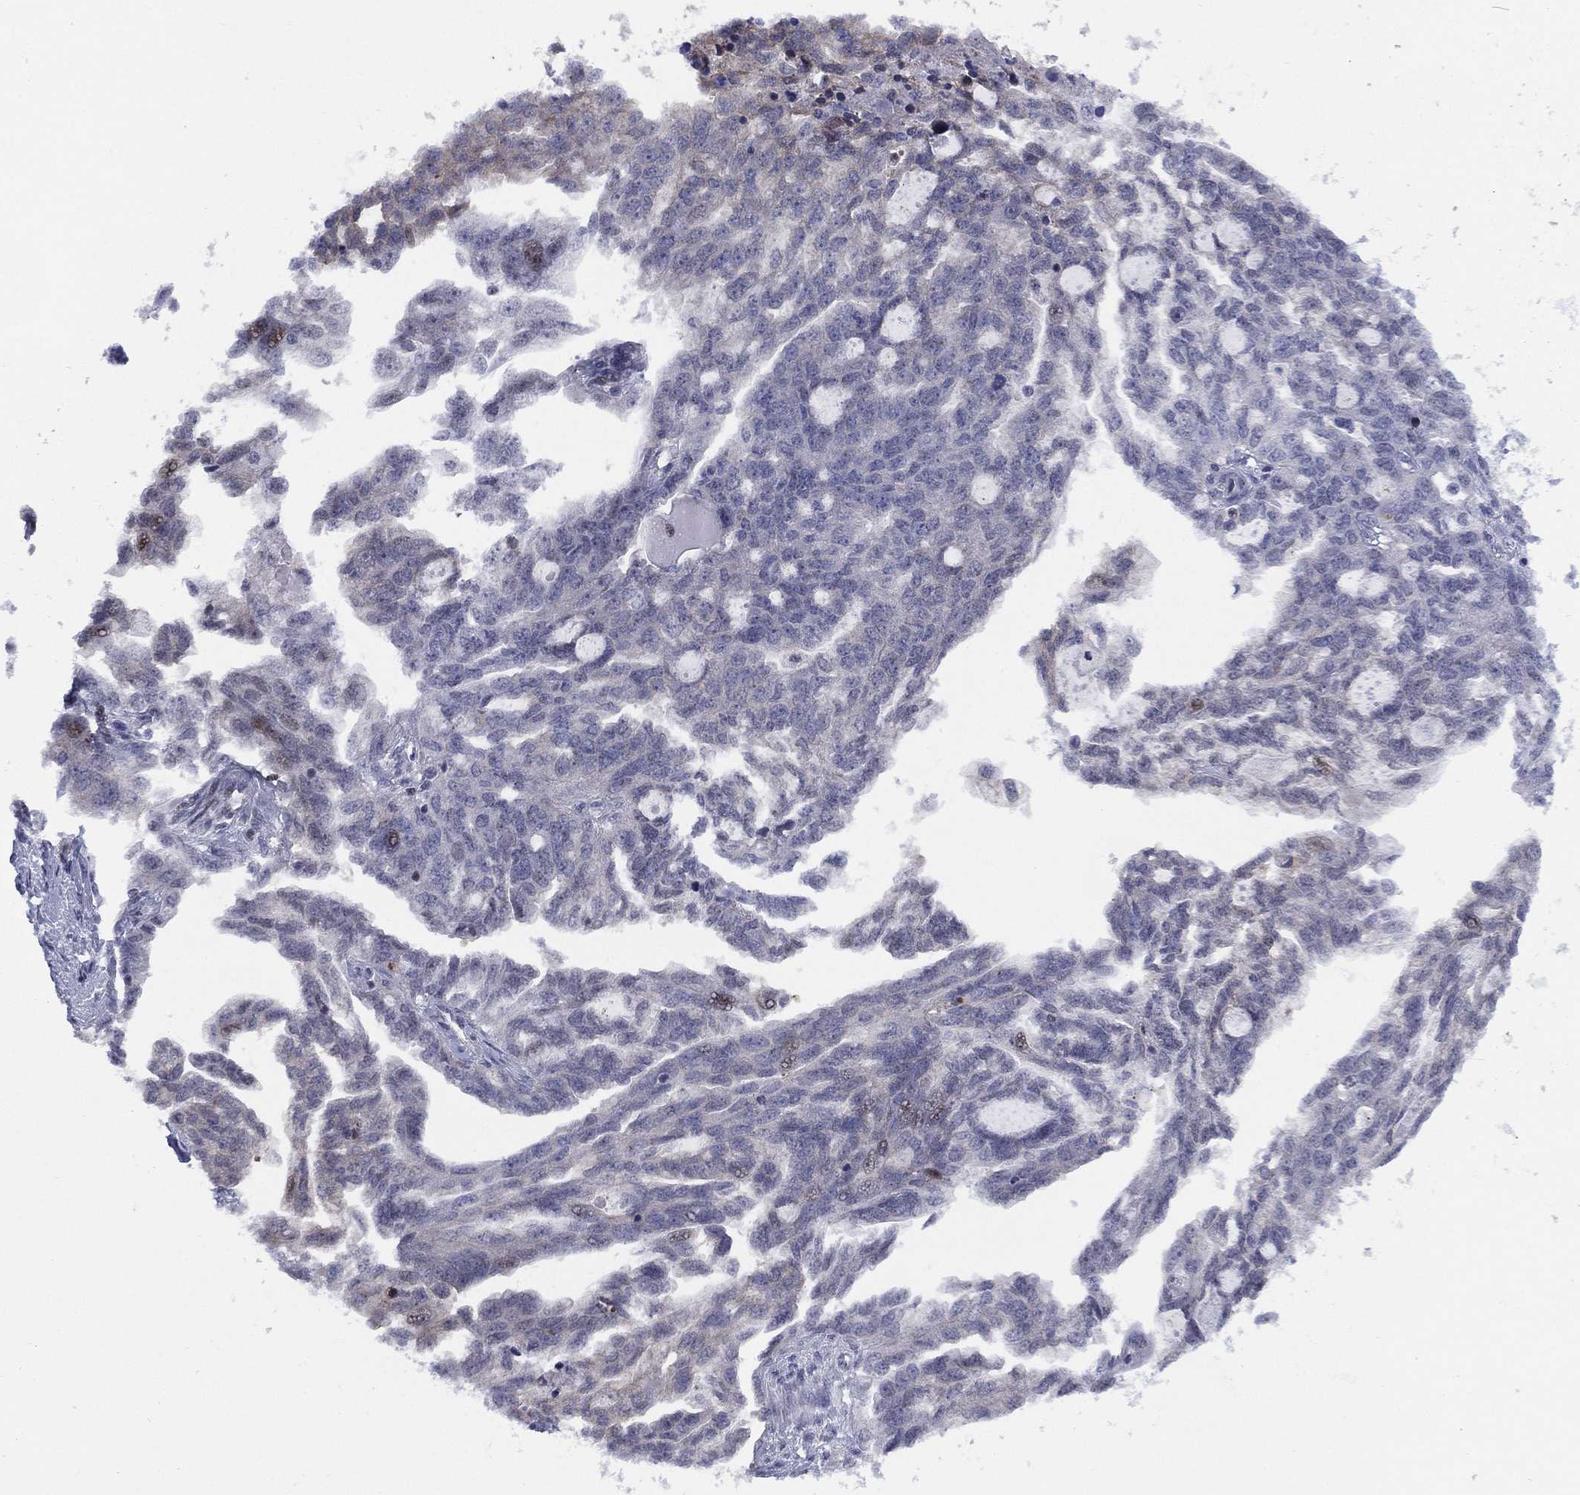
{"staining": {"intensity": "negative", "quantity": "none", "location": "none"}, "tissue": "ovarian cancer", "cell_type": "Tumor cells", "image_type": "cancer", "snomed": [{"axis": "morphology", "description": "Cystadenocarcinoma, serous, NOS"}, {"axis": "topography", "description": "Ovary"}], "caption": "Ovarian cancer was stained to show a protein in brown. There is no significant staining in tumor cells.", "gene": "SLC4A4", "patient": {"sex": "female", "age": 51}}